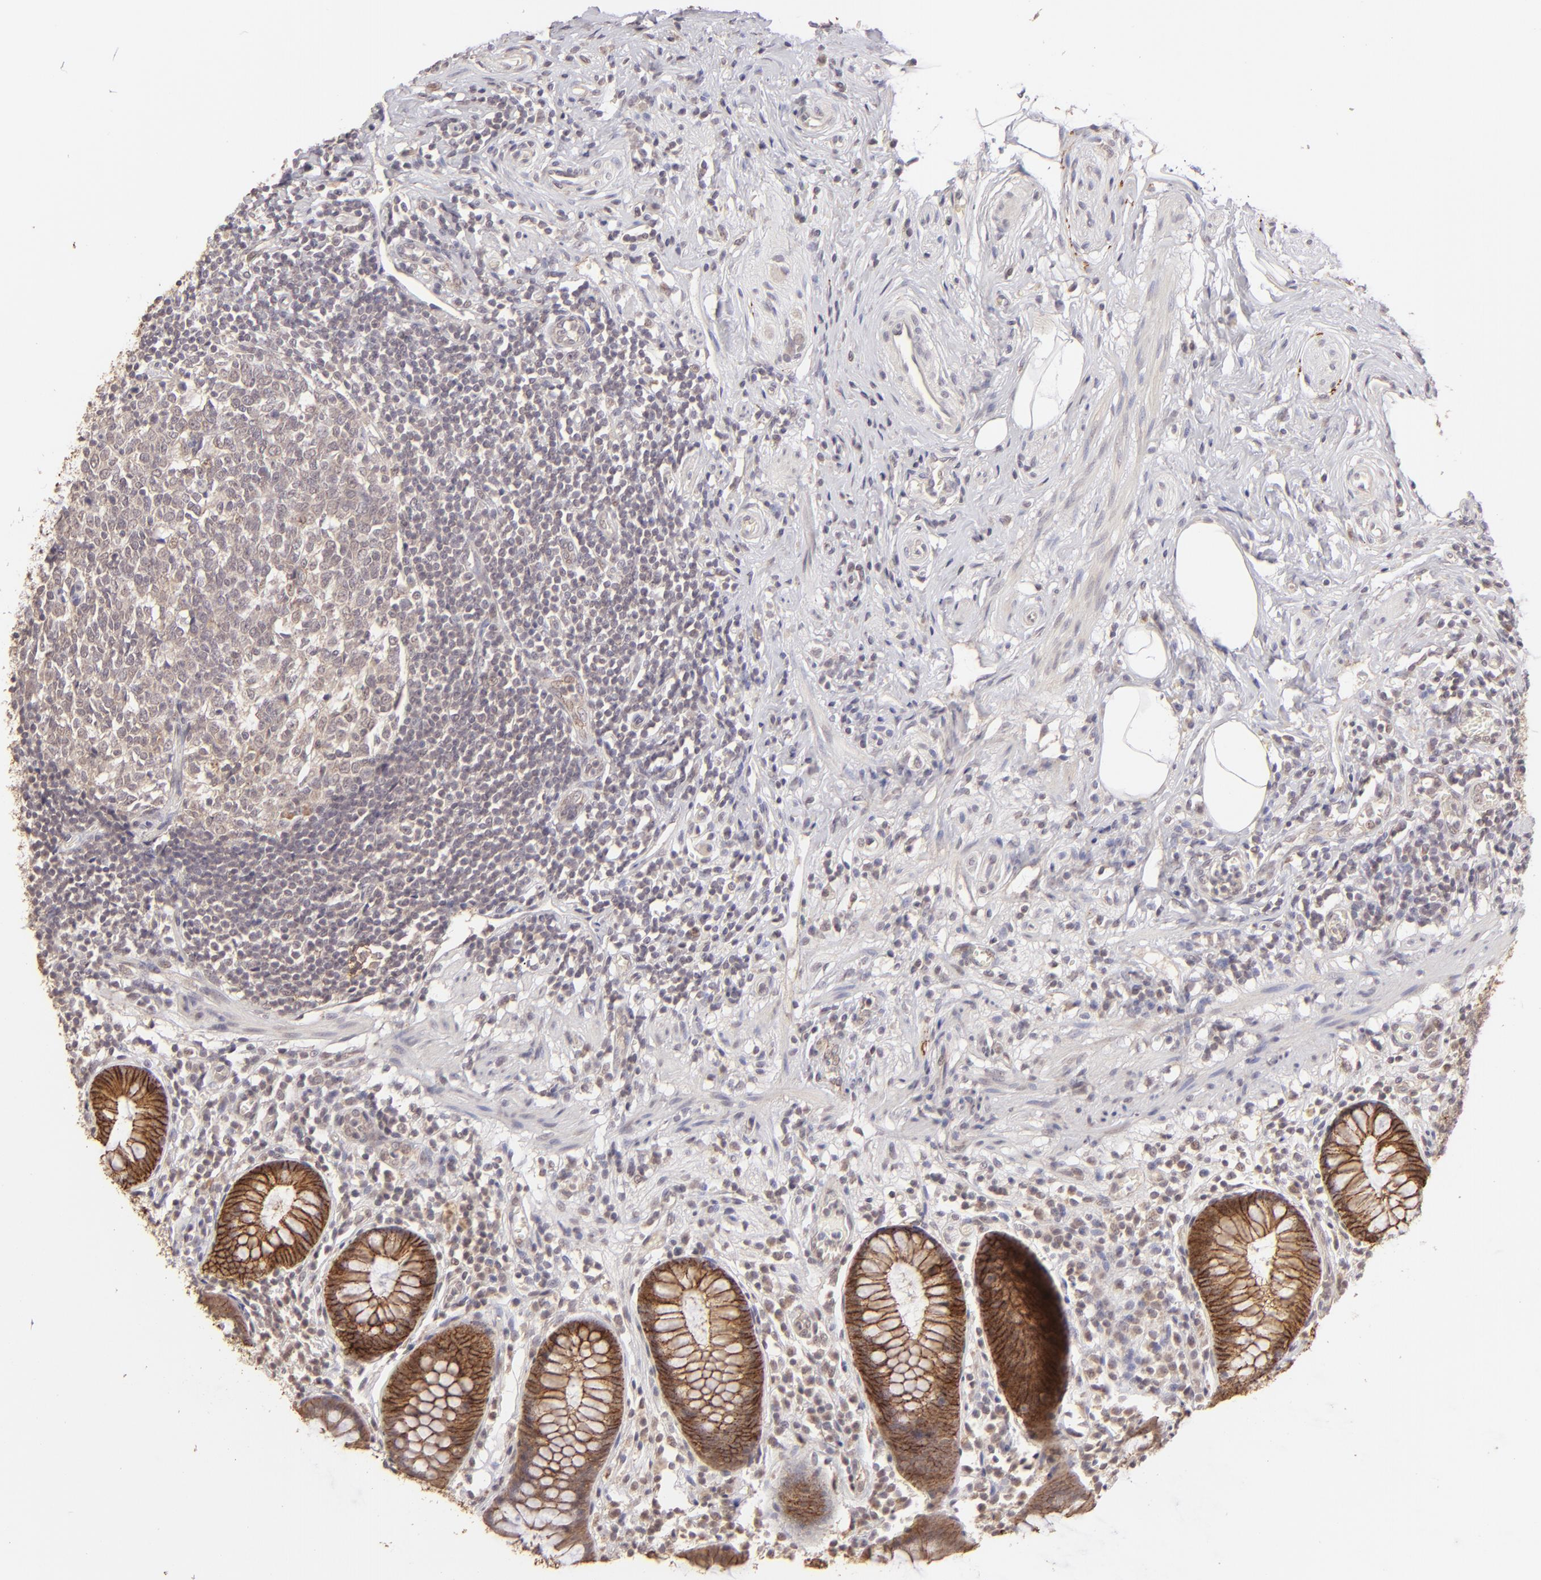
{"staining": {"intensity": "strong", "quantity": ">75%", "location": "cytoplasmic/membranous"}, "tissue": "appendix", "cell_type": "Glandular cells", "image_type": "normal", "snomed": [{"axis": "morphology", "description": "Normal tissue, NOS"}, {"axis": "topography", "description": "Appendix"}], "caption": "Strong cytoplasmic/membranous expression for a protein is present in approximately >75% of glandular cells of benign appendix using immunohistochemistry (IHC).", "gene": "CLDN1", "patient": {"sex": "male", "age": 38}}